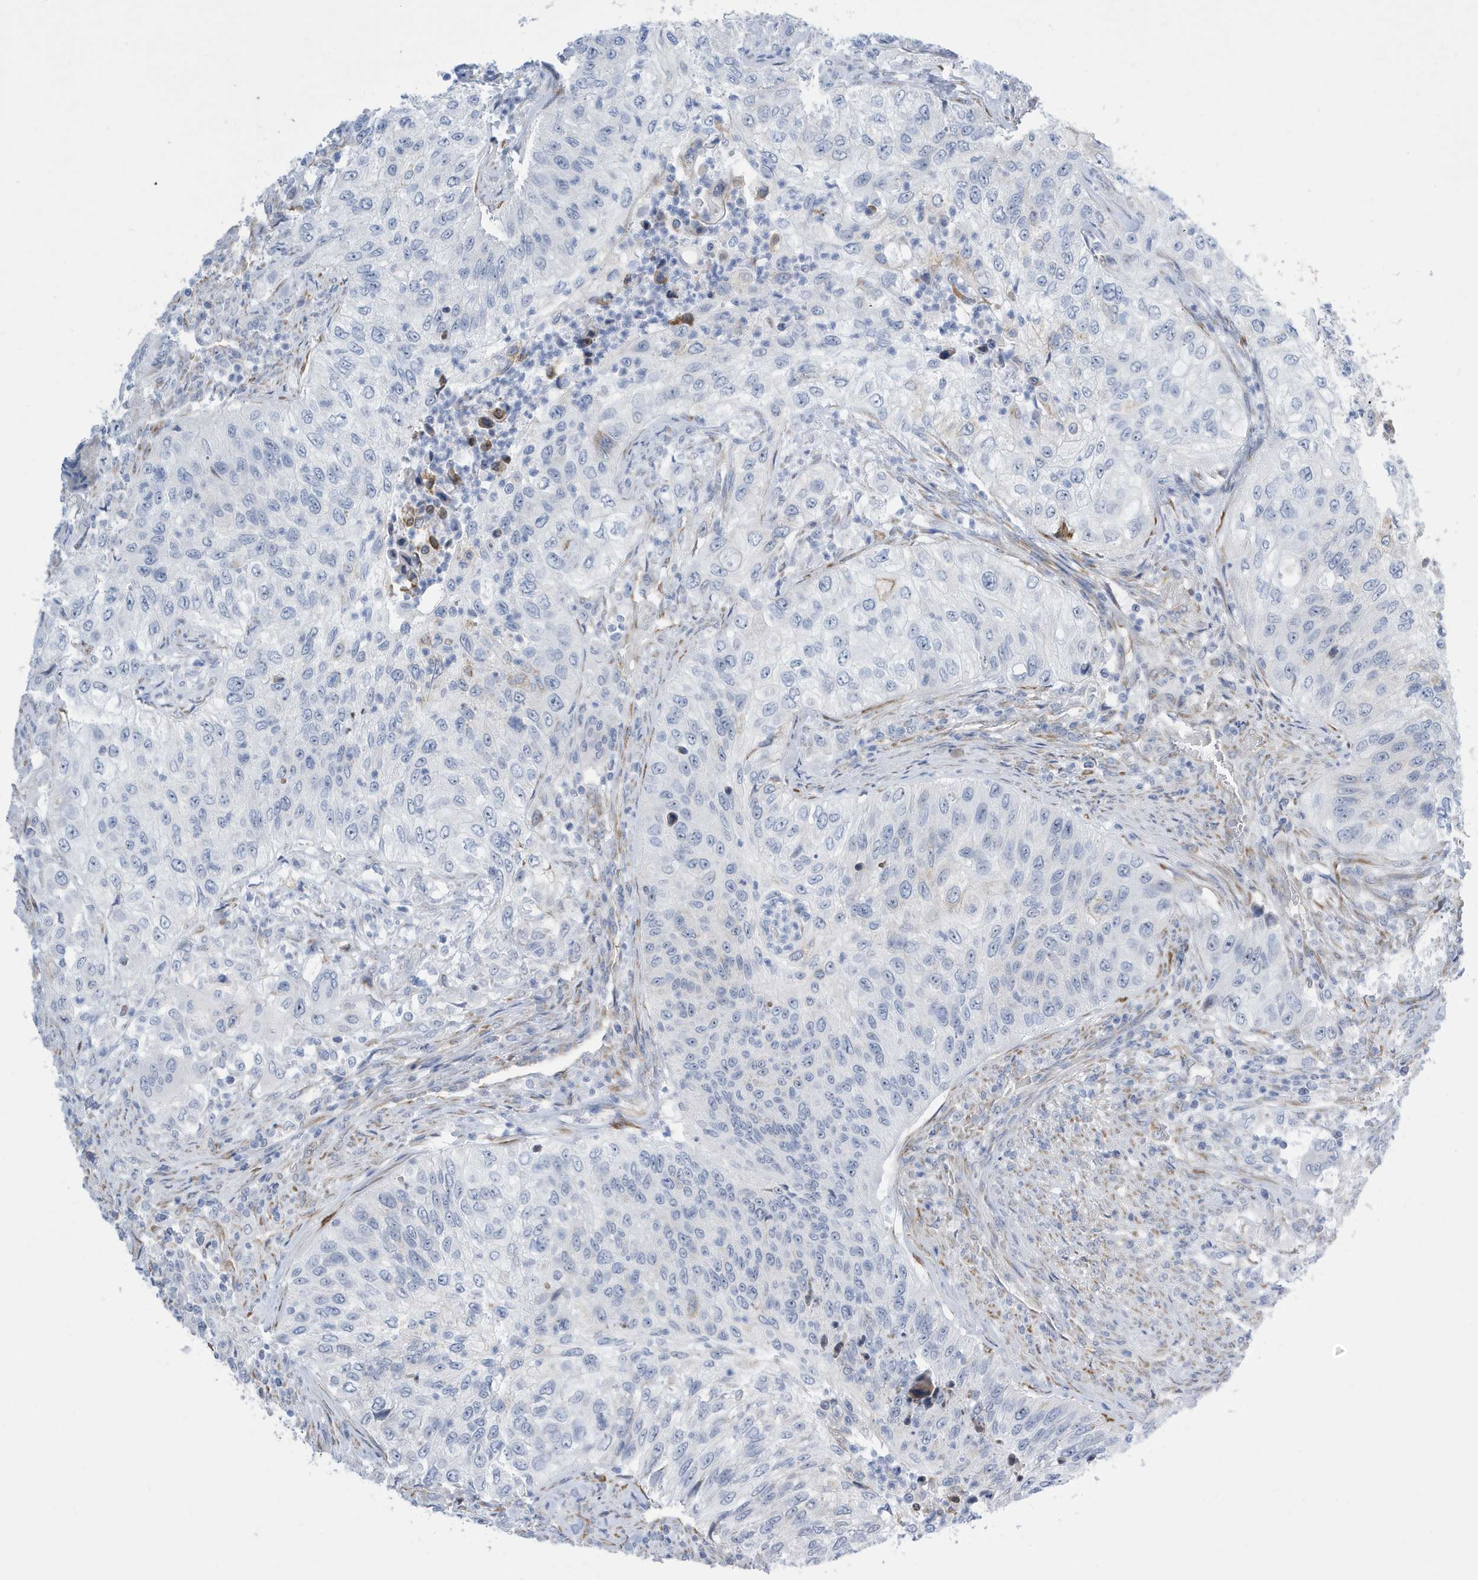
{"staining": {"intensity": "negative", "quantity": "none", "location": "none"}, "tissue": "urothelial cancer", "cell_type": "Tumor cells", "image_type": "cancer", "snomed": [{"axis": "morphology", "description": "Urothelial carcinoma, High grade"}, {"axis": "topography", "description": "Urinary bladder"}], "caption": "This is a micrograph of immunohistochemistry (IHC) staining of urothelial cancer, which shows no positivity in tumor cells.", "gene": "SEMA3F", "patient": {"sex": "female", "age": 60}}